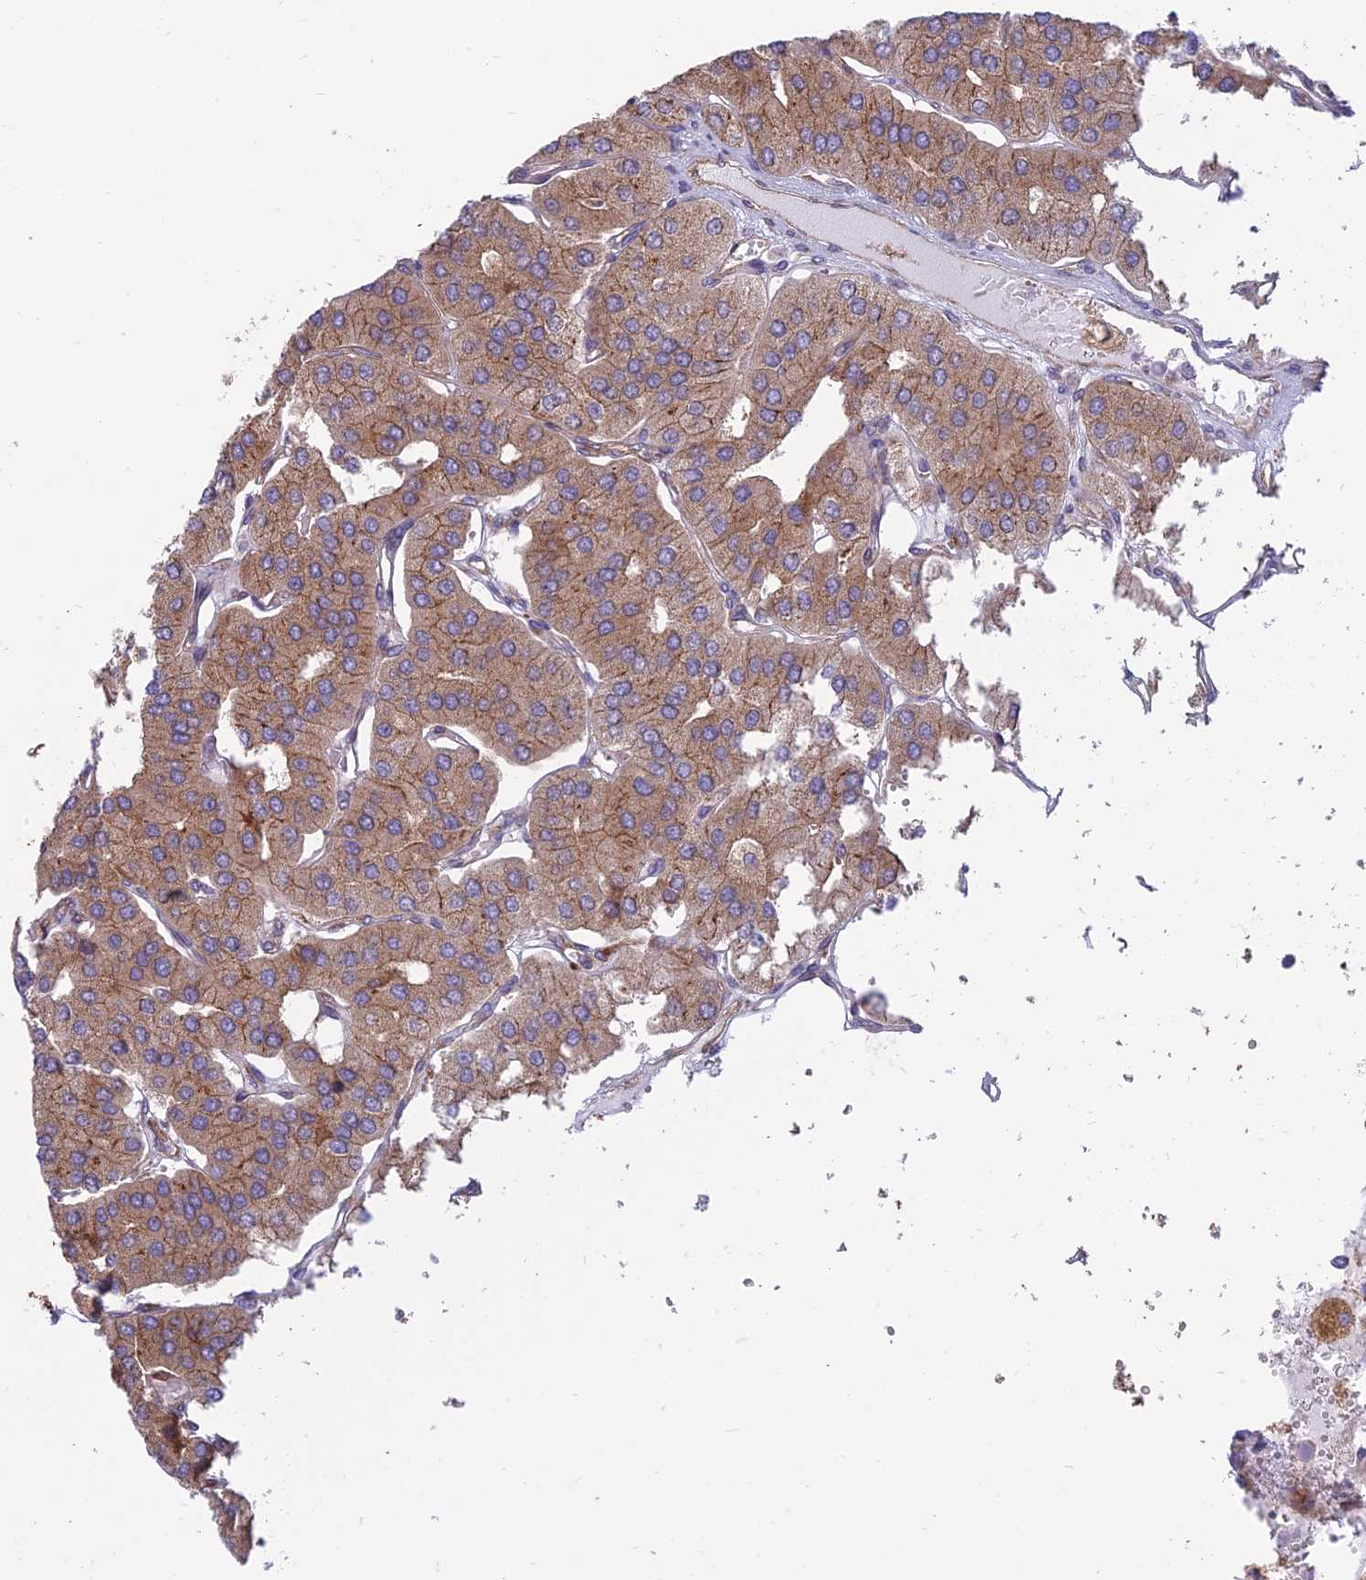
{"staining": {"intensity": "weak", "quantity": ">75%", "location": "cytoplasmic/membranous"}, "tissue": "parathyroid gland", "cell_type": "Glandular cells", "image_type": "normal", "snomed": [{"axis": "morphology", "description": "Normal tissue, NOS"}, {"axis": "morphology", "description": "Adenoma, NOS"}, {"axis": "topography", "description": "Parathyroid gland"}], "caption": "Immunohistochemistry (IHC) (DAB (3,3'-diaminobenzidine)) staining of benign human parathyroid gland shows weak cytoplasmic/membranous protein positivity in approximately >75% of glandular cells.", "gene": "RPL17", "patient": {"sex": "female", "age": 86}}